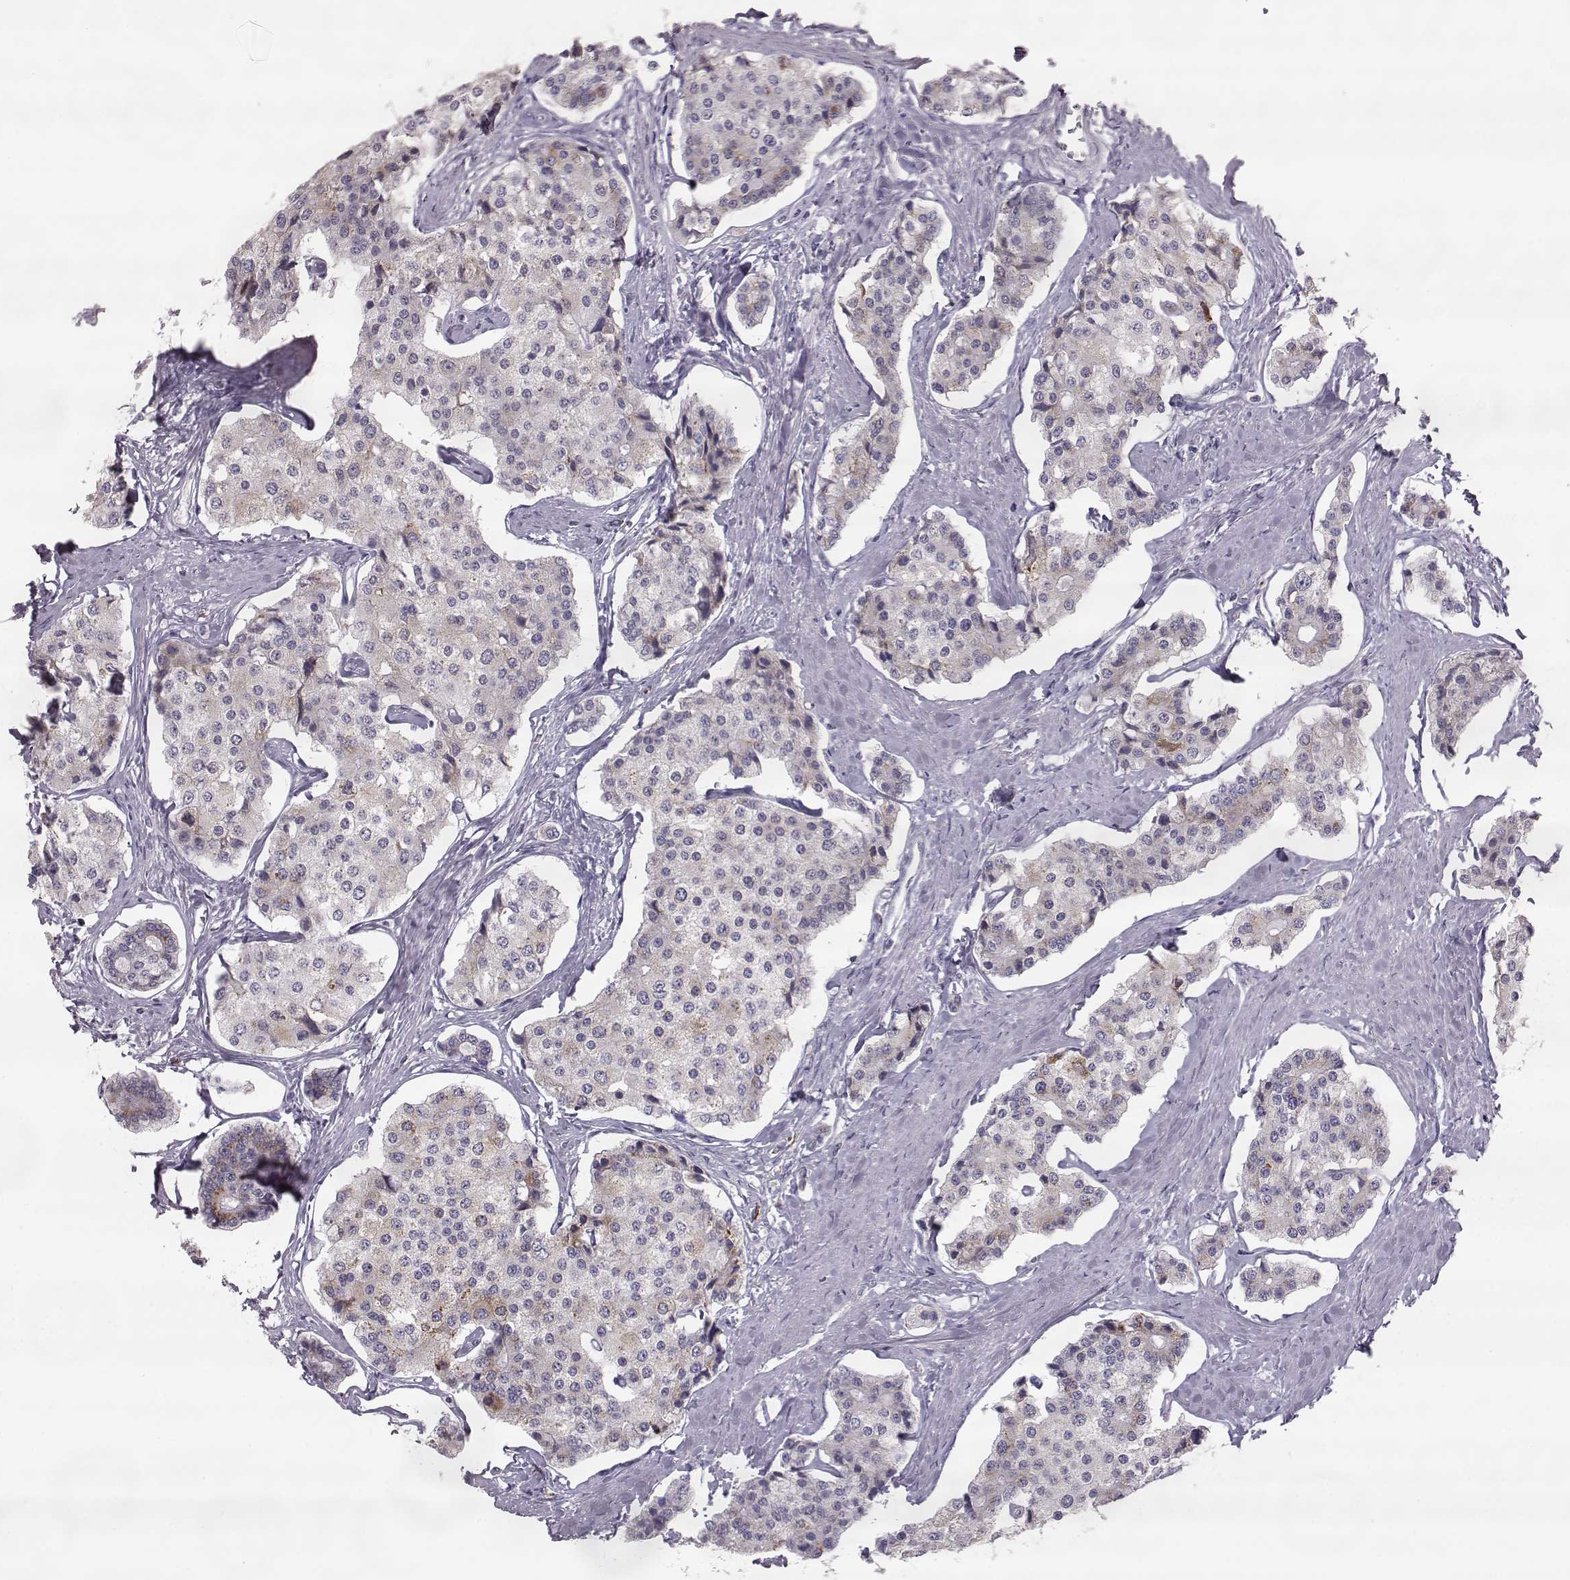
{"staining": {"intensity": "weak", "quantity": "<25%", "location": "cytoplasmic/membranous"}, "tissue": "carcinoid", "cell_type": "Tumor cells", "image_type": "cancer", "snomed": [{"axis": "morphology", "description": "Carcinoid, malignant, NOS"}, {"axis": "topography", "description": "Small intestine"}], "caption": "Tumor cells are negative for brown protein staining in carcinoid.", "gene": "ELOVL5", "patient": {"sex": "female", "age": 65}}